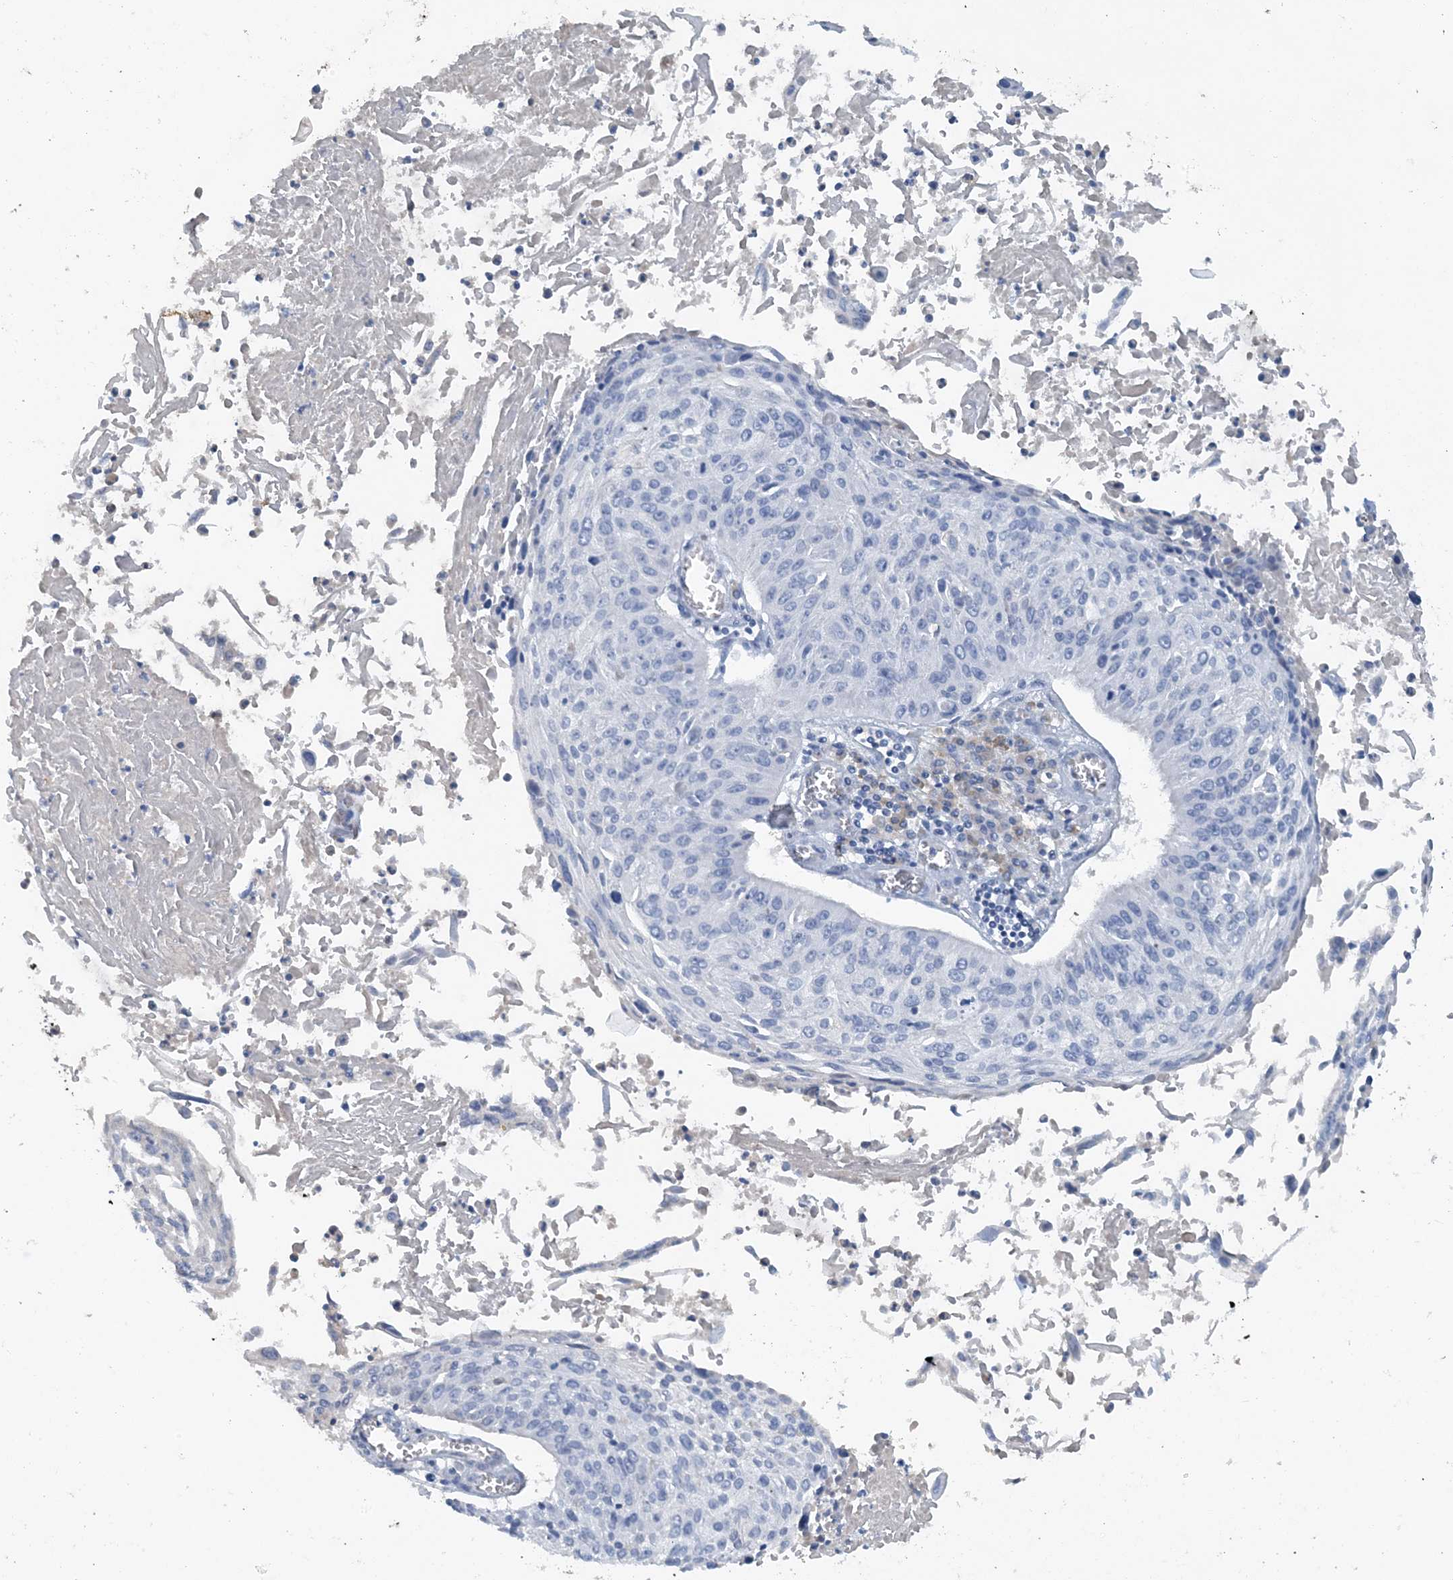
{"staining": {"intensity": "negative", "quantity": "none", "location": "none"}, "tissue": "cervical cancer", "cell_type": "Tumor cells", "image_type": "cancer", "snomed": [{"axis": "morphology", "description": "Squamous cell carcinoma, NOS"}, {"axis": "topography", "description": "Cervix"}], "caption": "Cervical squamous cell carcinoma was stained to show a protein in brown. There is no significant positivity in tumor cells.", "gene": "CTRL", "patient": {"sex": "female", "age": 51}}